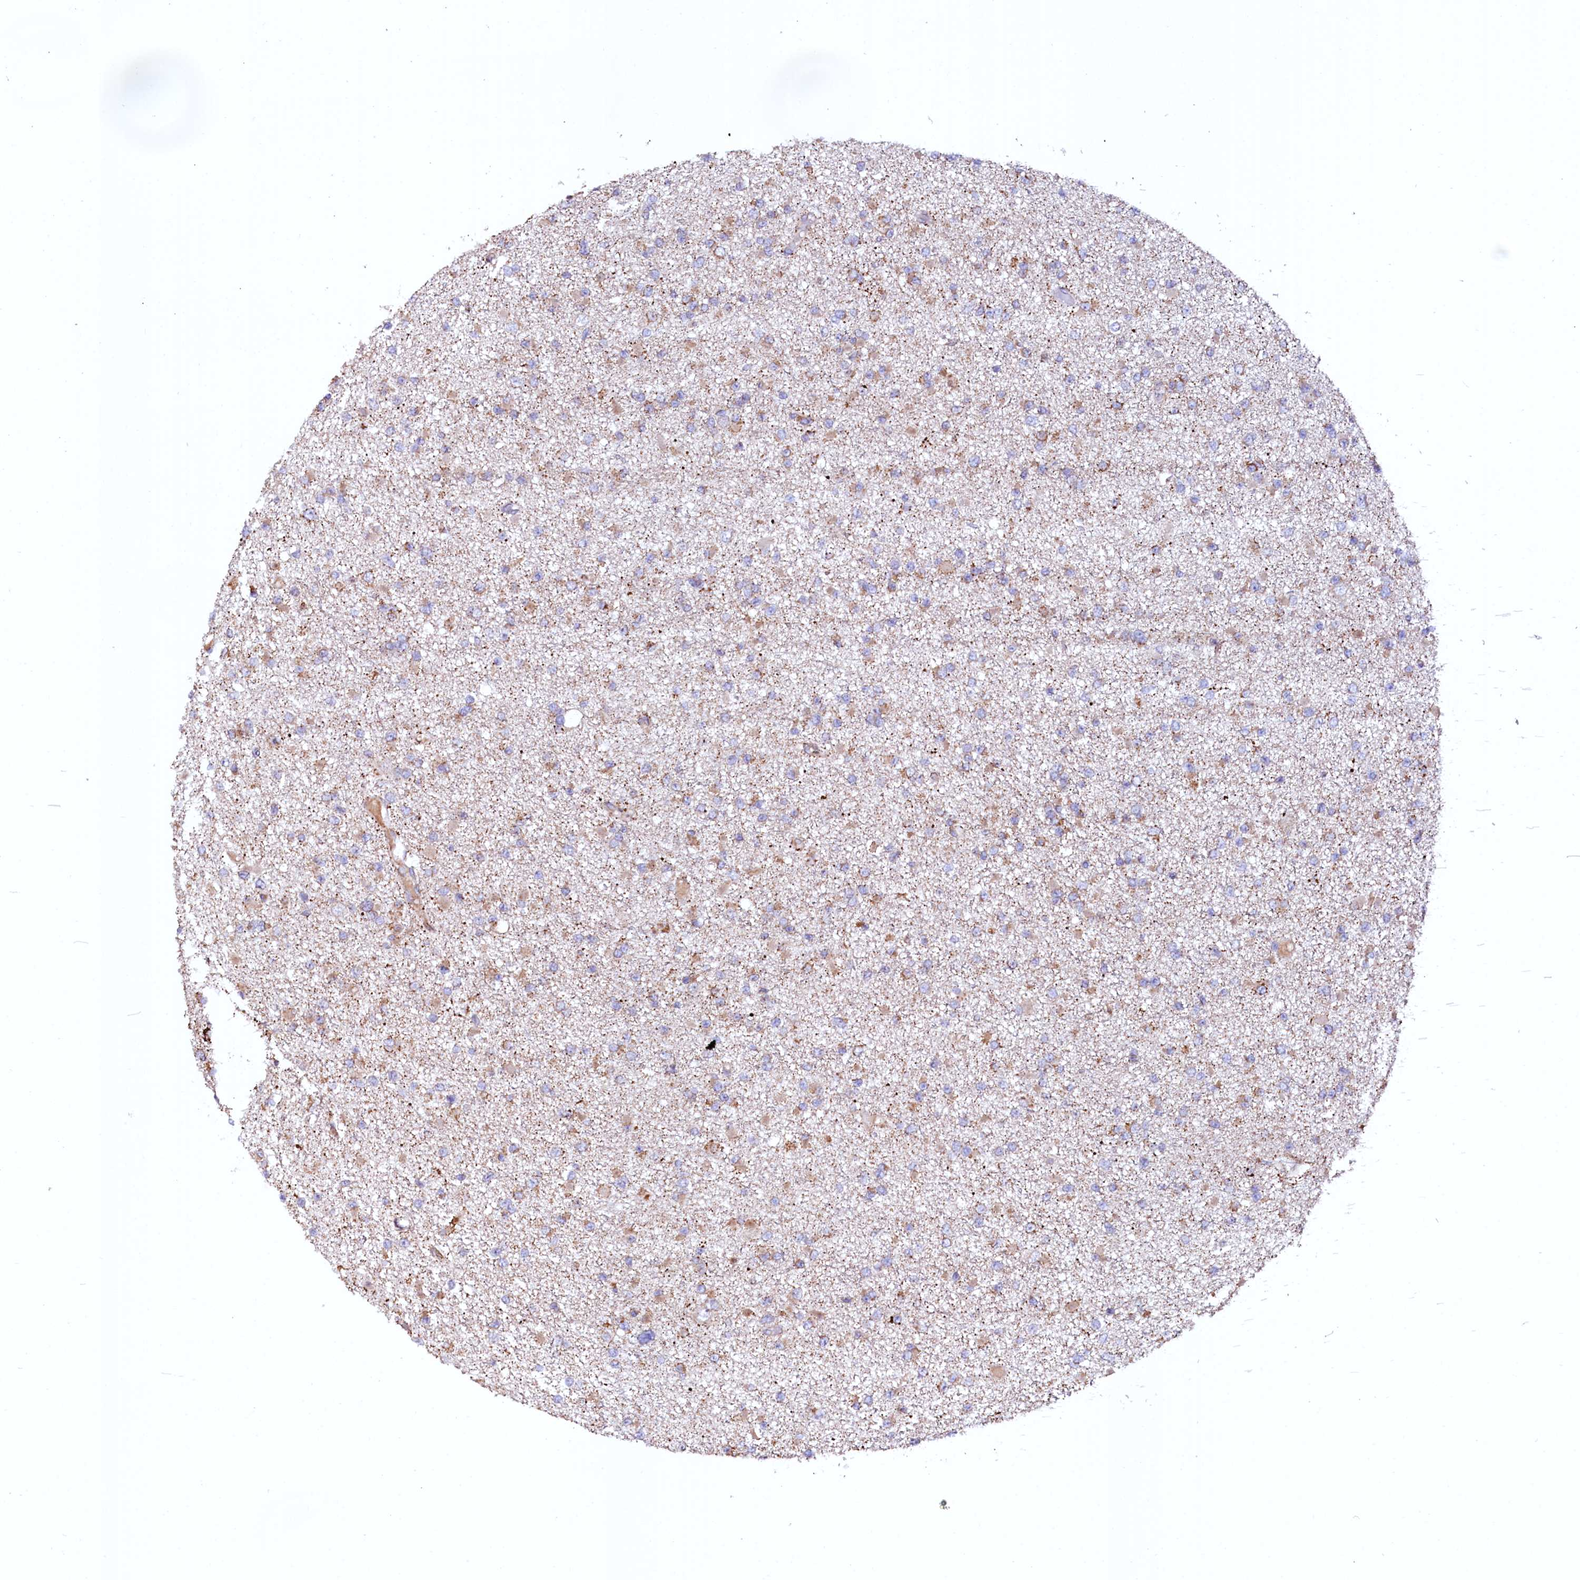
{"staining": {"intensity": "weak", "quantity": "25%-75%", "location": "cytoplasmic/membranous"}, "tissue": "glioma", "cell_type": "Tumor cells", "image_type": "cancer", "snomed": [{"axis": "morphology", "description": "Glioma, malignant, Low grade"}, {"axis": "topography", "description": "Brain"}], "caption": "Protein expression analysis of malignant glioma (low-grade) demonstrates weak cytoplasmic/membranous expression in about 25%-75% of tumor cells.", "gene": "UBE3C", "patient": {"sex": "female", "age": 22}}